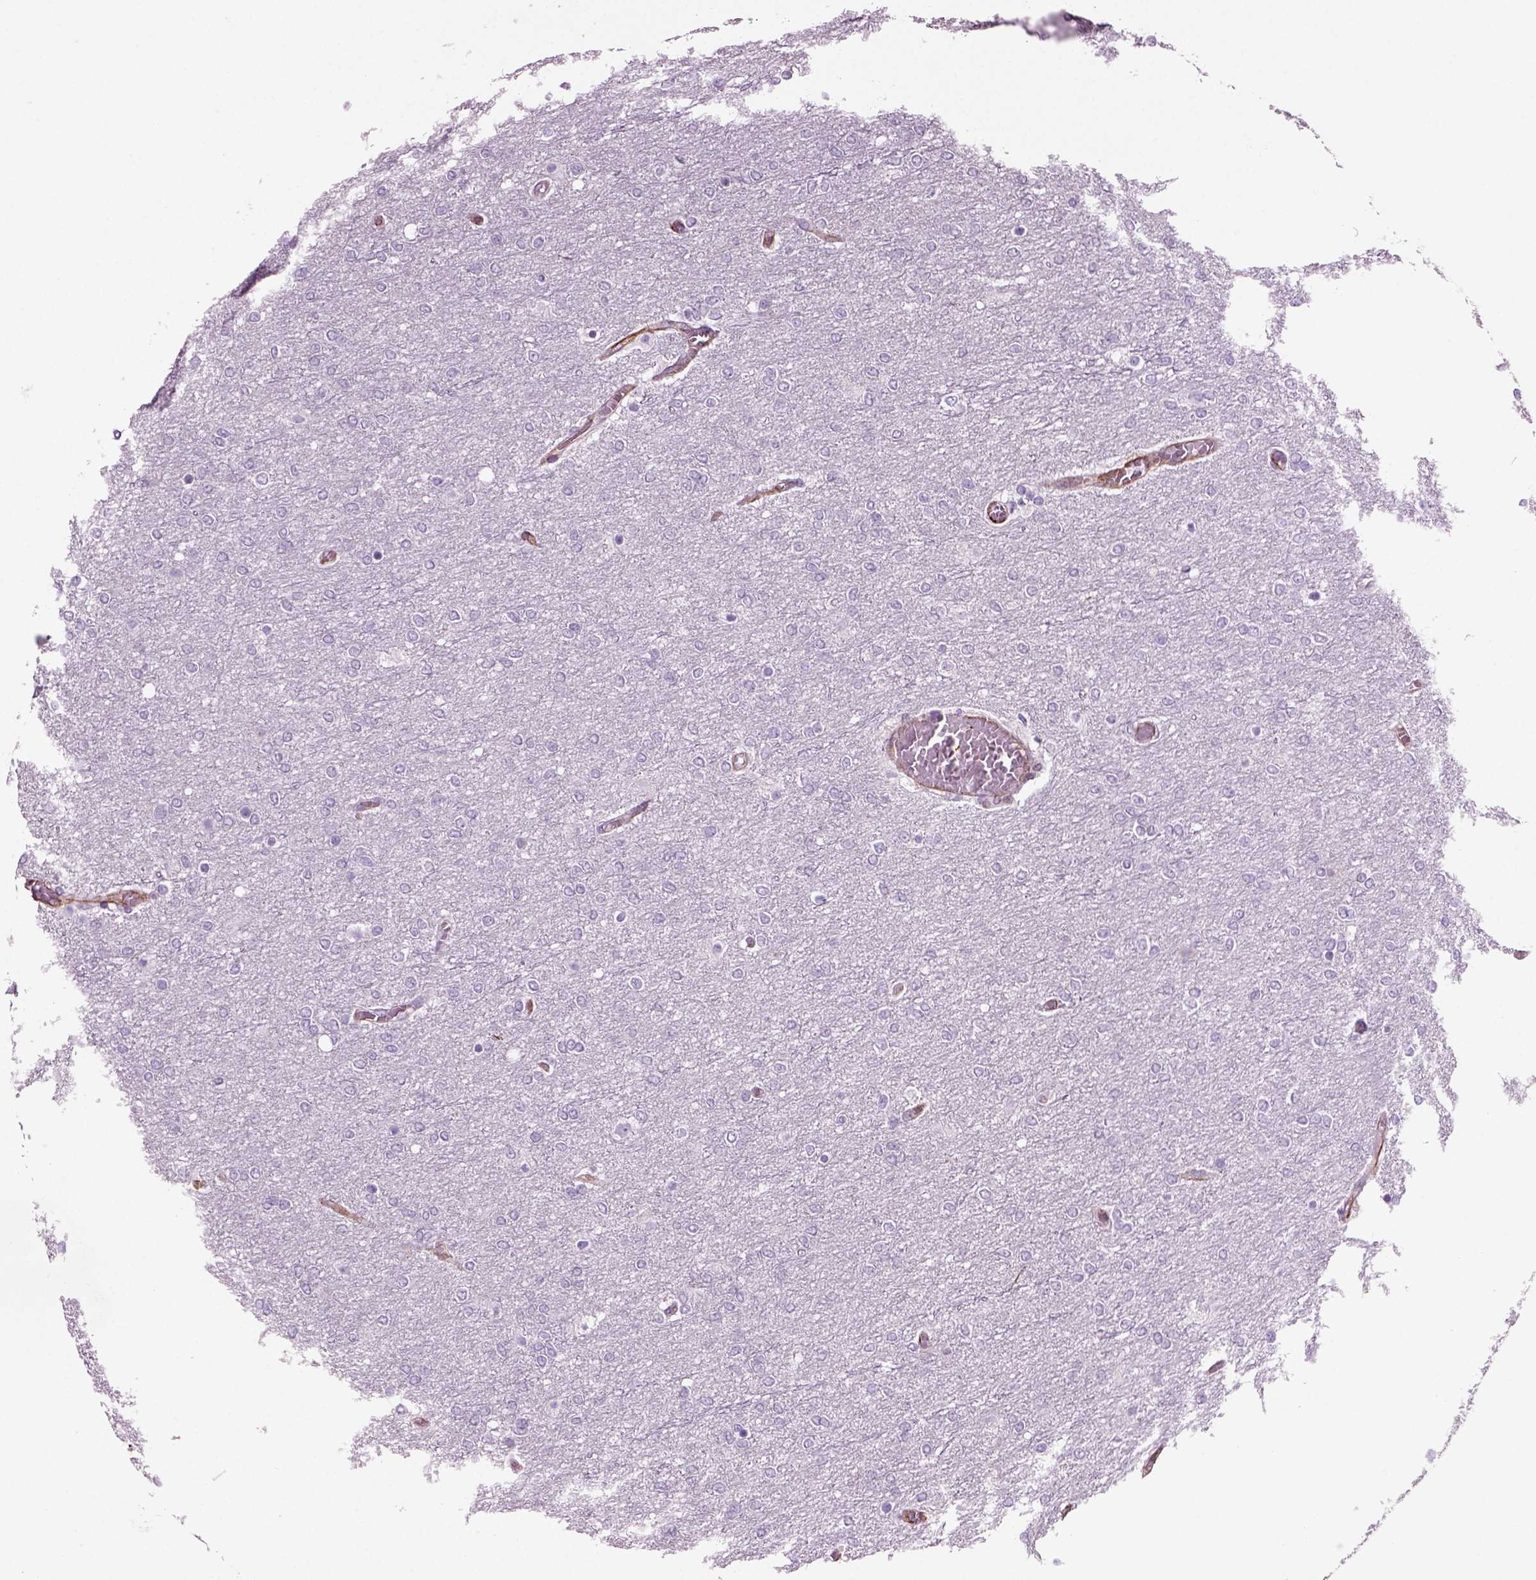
{"staining": {"intensity": "negative", "quantity": "none", "location": "none"}, "tissue": "glioma", "cell_type": "Tumor cells", "image_type": "cancer", "snomed": [{"axis": "morphology", "description": "Glioma, malignant, High grade"}, {"axis": "topography", "description": "Brain"}], "caption": "This is an IHC histopathology image of malignant glioma (high-grade). There is no expression in tumor cells.", "gene": "ACER3", "patient": {"sex": "female", "age": 61}}